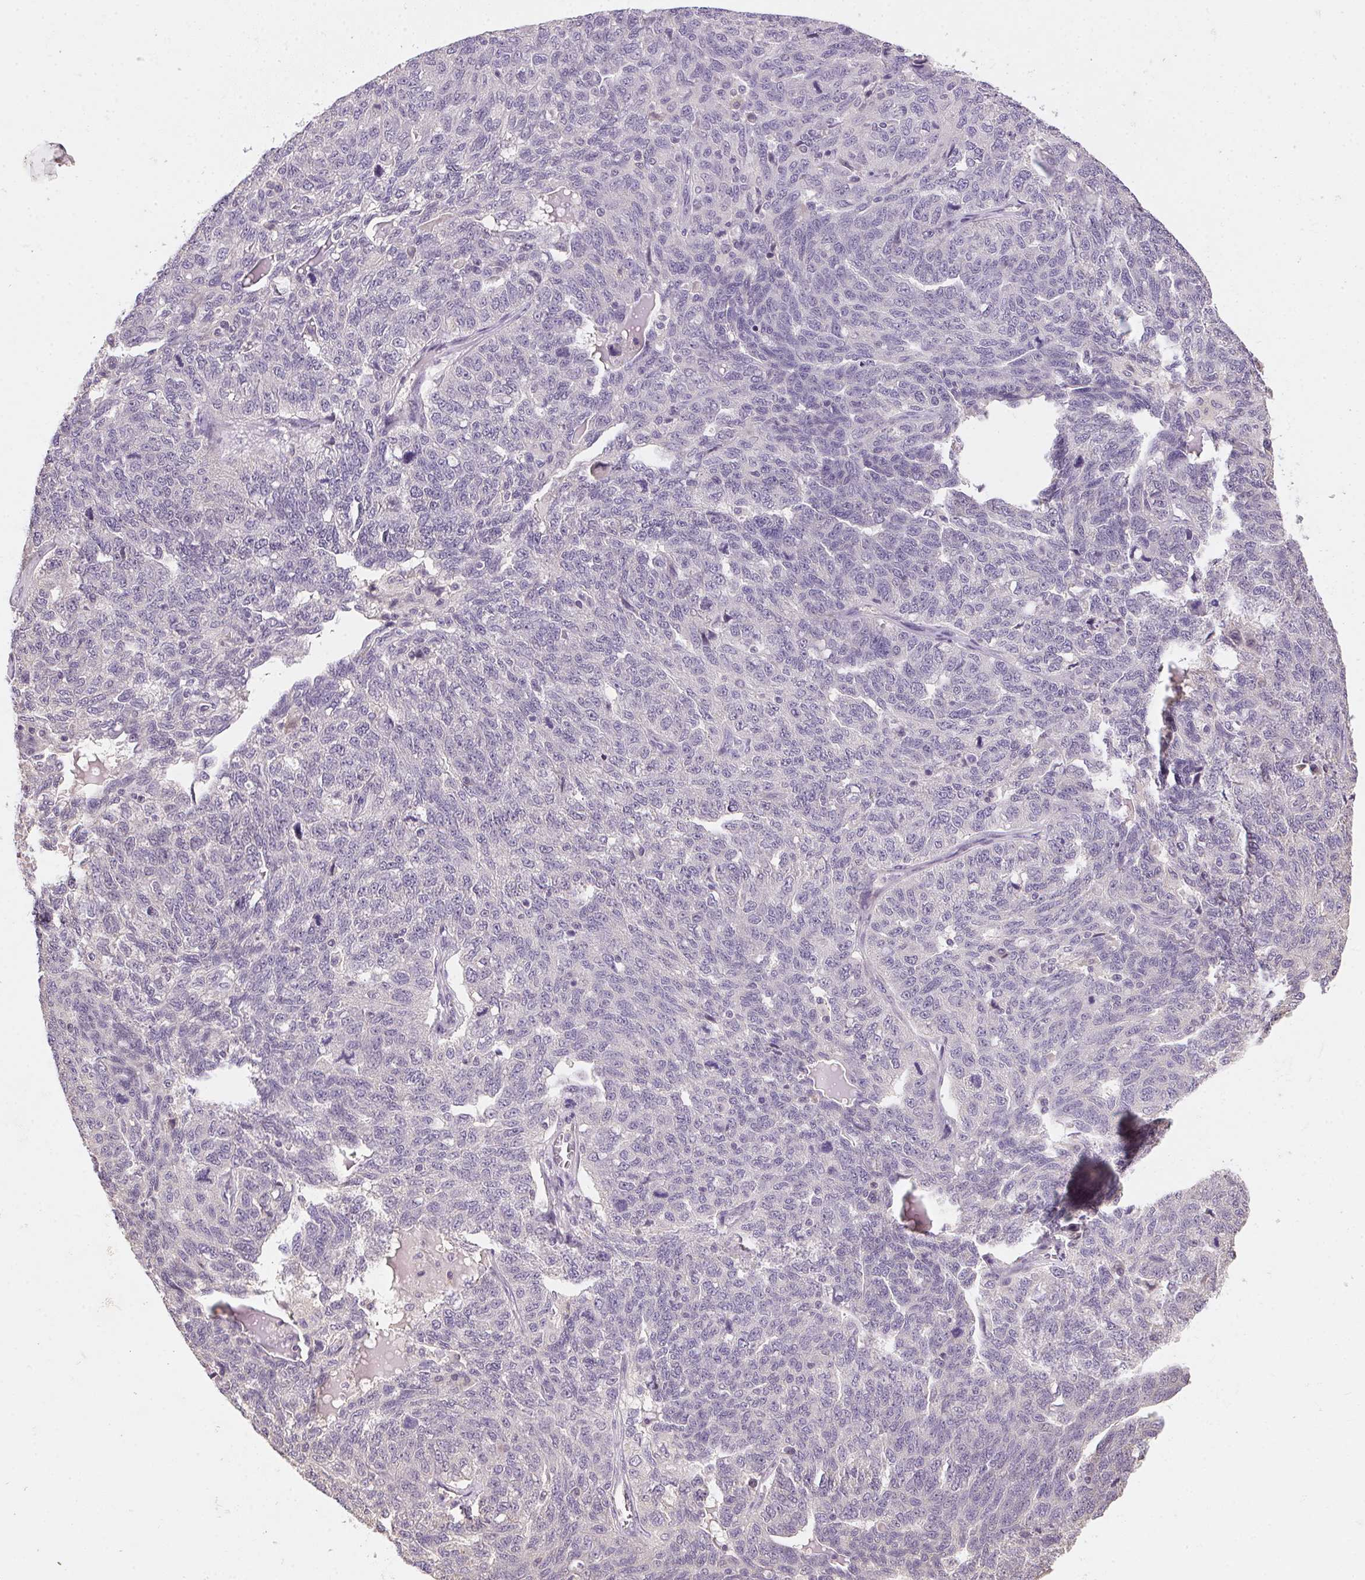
{"staining": {"intensity": "negative", "quantity": "none", "location": "none"}, "tissue": "ovarian cancer", "cell_type": "Tumor cells", "image_type": "cancer", "snomed": [{"axis": "morphology", "description": "Cystadenocarcinoma, serous, NOS"}, {"axis": "topography", "description": "Ovary"}], "caption": "Protein analysis of ovarian cancer (serous cystadenocarcinoma) demonstrates no significant positivity in tumor cells.", "gene": "ALDH8A1", "patient": {"sex": "female", "age": 71}}